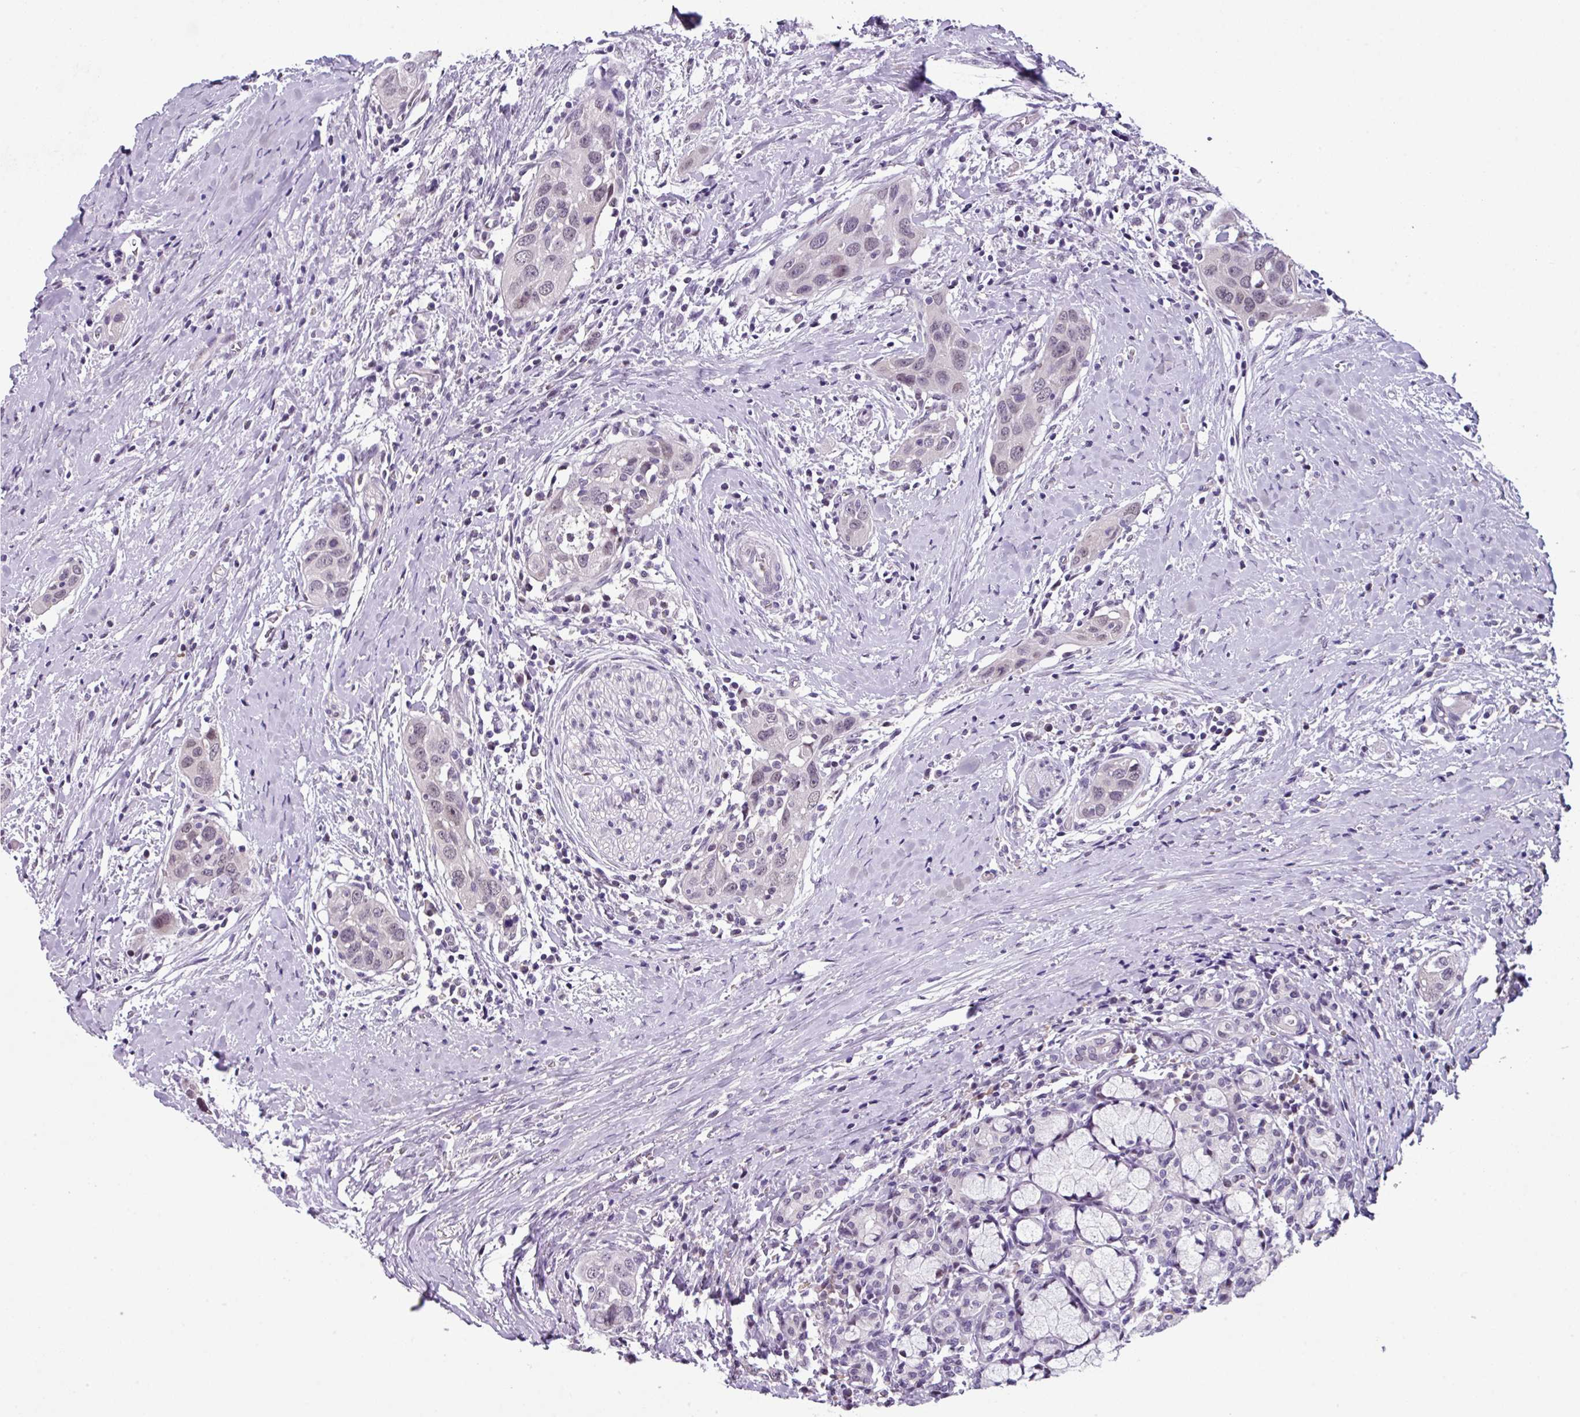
{"staining": {"intensity": "weak", "quantity": "<25%", "location": "nuclear"}, "tissue": "head and neck cancer", "cell_type": "Tumor cells", "image_type": "cancer", "snomed": [{"axis": "morphology", "description": "Squamous cell carcinoma, NOS"}, {"axis": "topography", "description": "Oral tissue"}, {"axis": "topography", "description": "Head-Neck"}], "caption": "High magnification brightfield microscopy of head and neck cancer stained with DAB (3,3'-diaminobenzidine) (brown) and counterstained with hematoxylin (blue): tumor cells show no significant expression.", "gene": "ZFP3", "patient": {"sex": "female", "age": 50}}